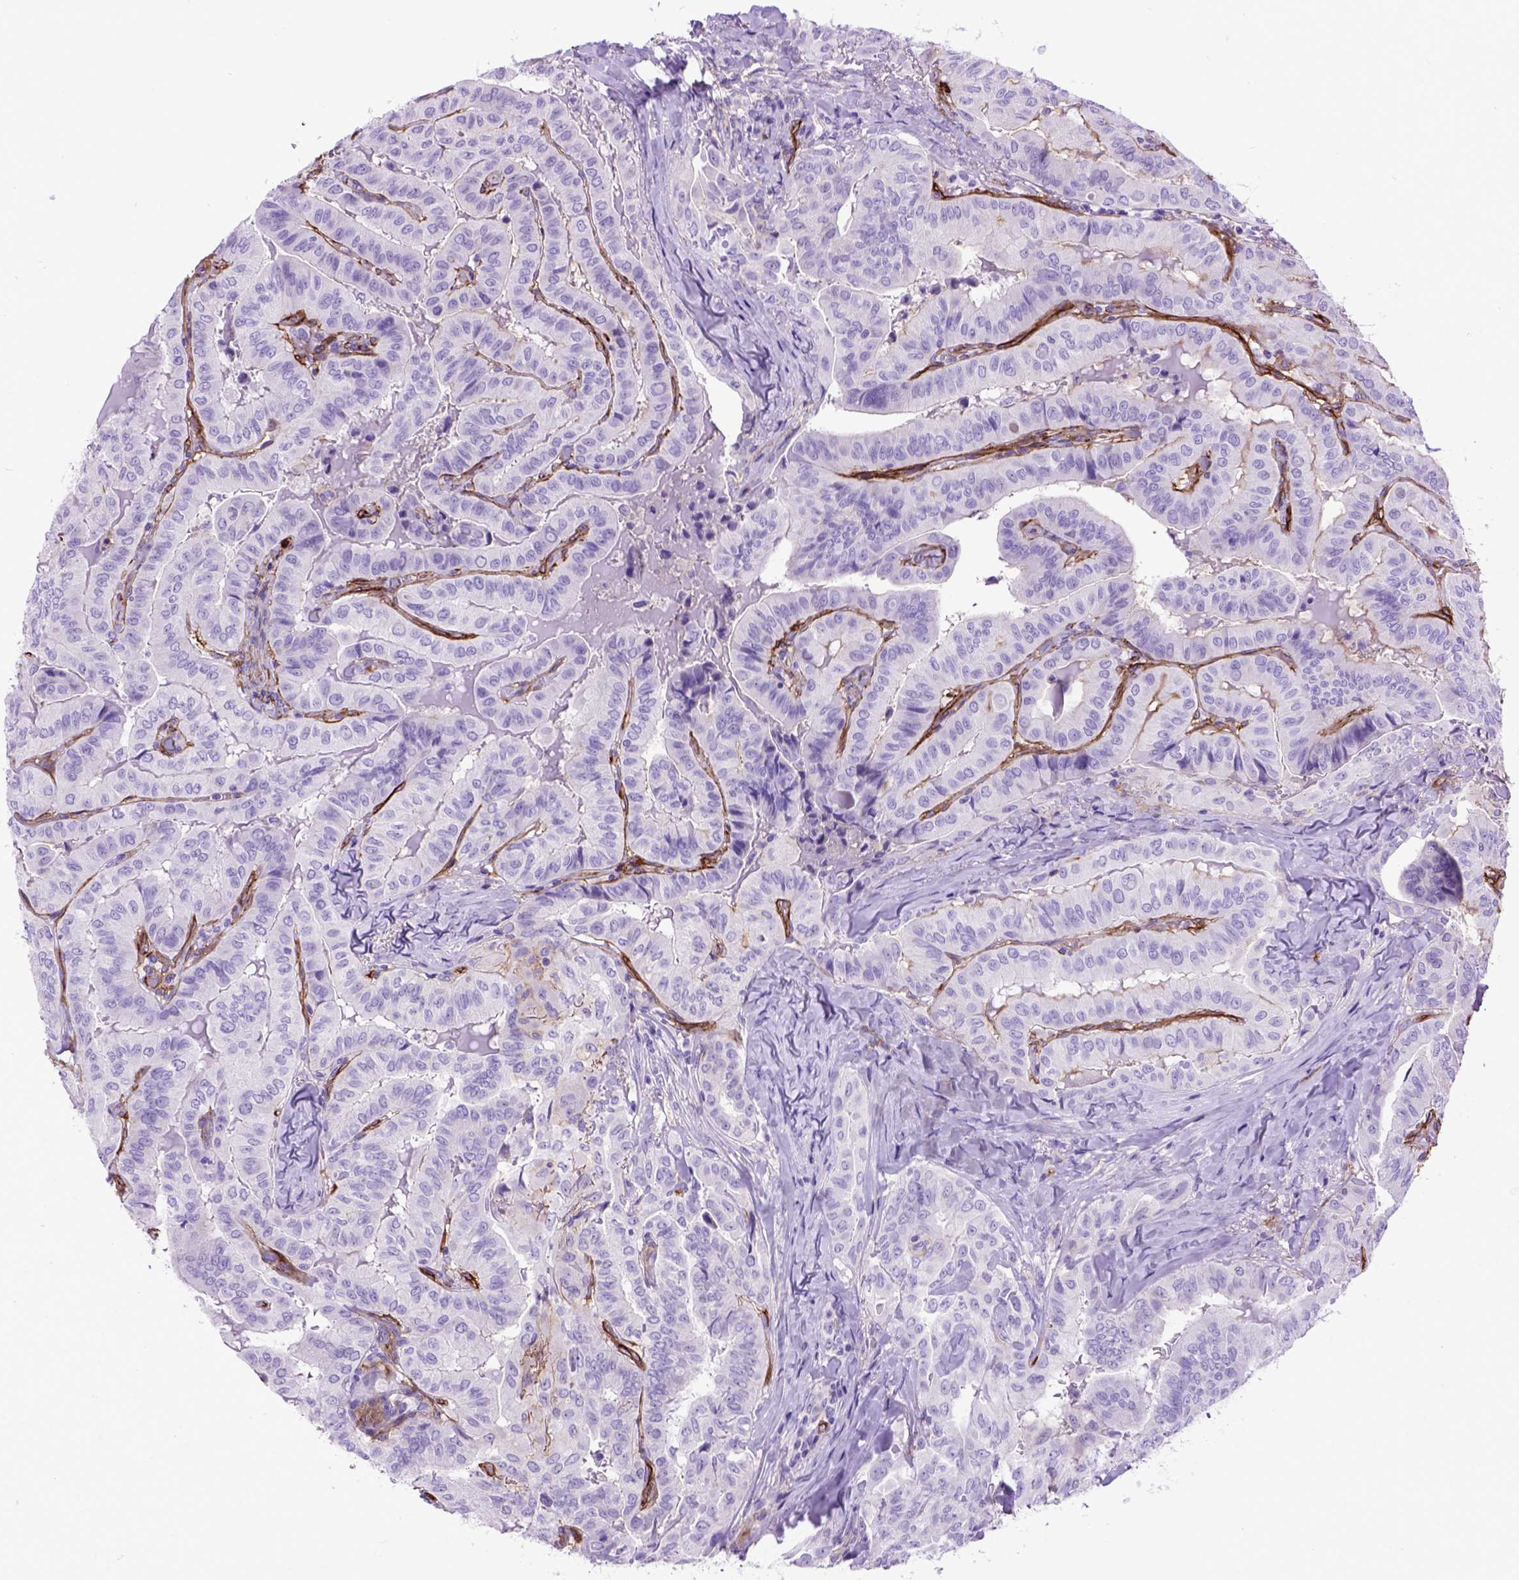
{"staining": {"intensity": "negative", "quantity": "none", "location": "none"}, "tissue": "thyroid cancer", "cell_type": "Tumor cells", "image_type": "cancer", "snomed": [{"axis": "morphology", "description": "Papillary adenocarcinoma, NOS"}, {"axis": "topography", "description": "Thyroid gland"}], "caption": "Thyroid cancer (papillary adenocarcinoma) was stained to show a protein in brown. There is no significant expression in tumor cells.", "gene": "ENG", "patient": {"sex": "female", "age": 68}}